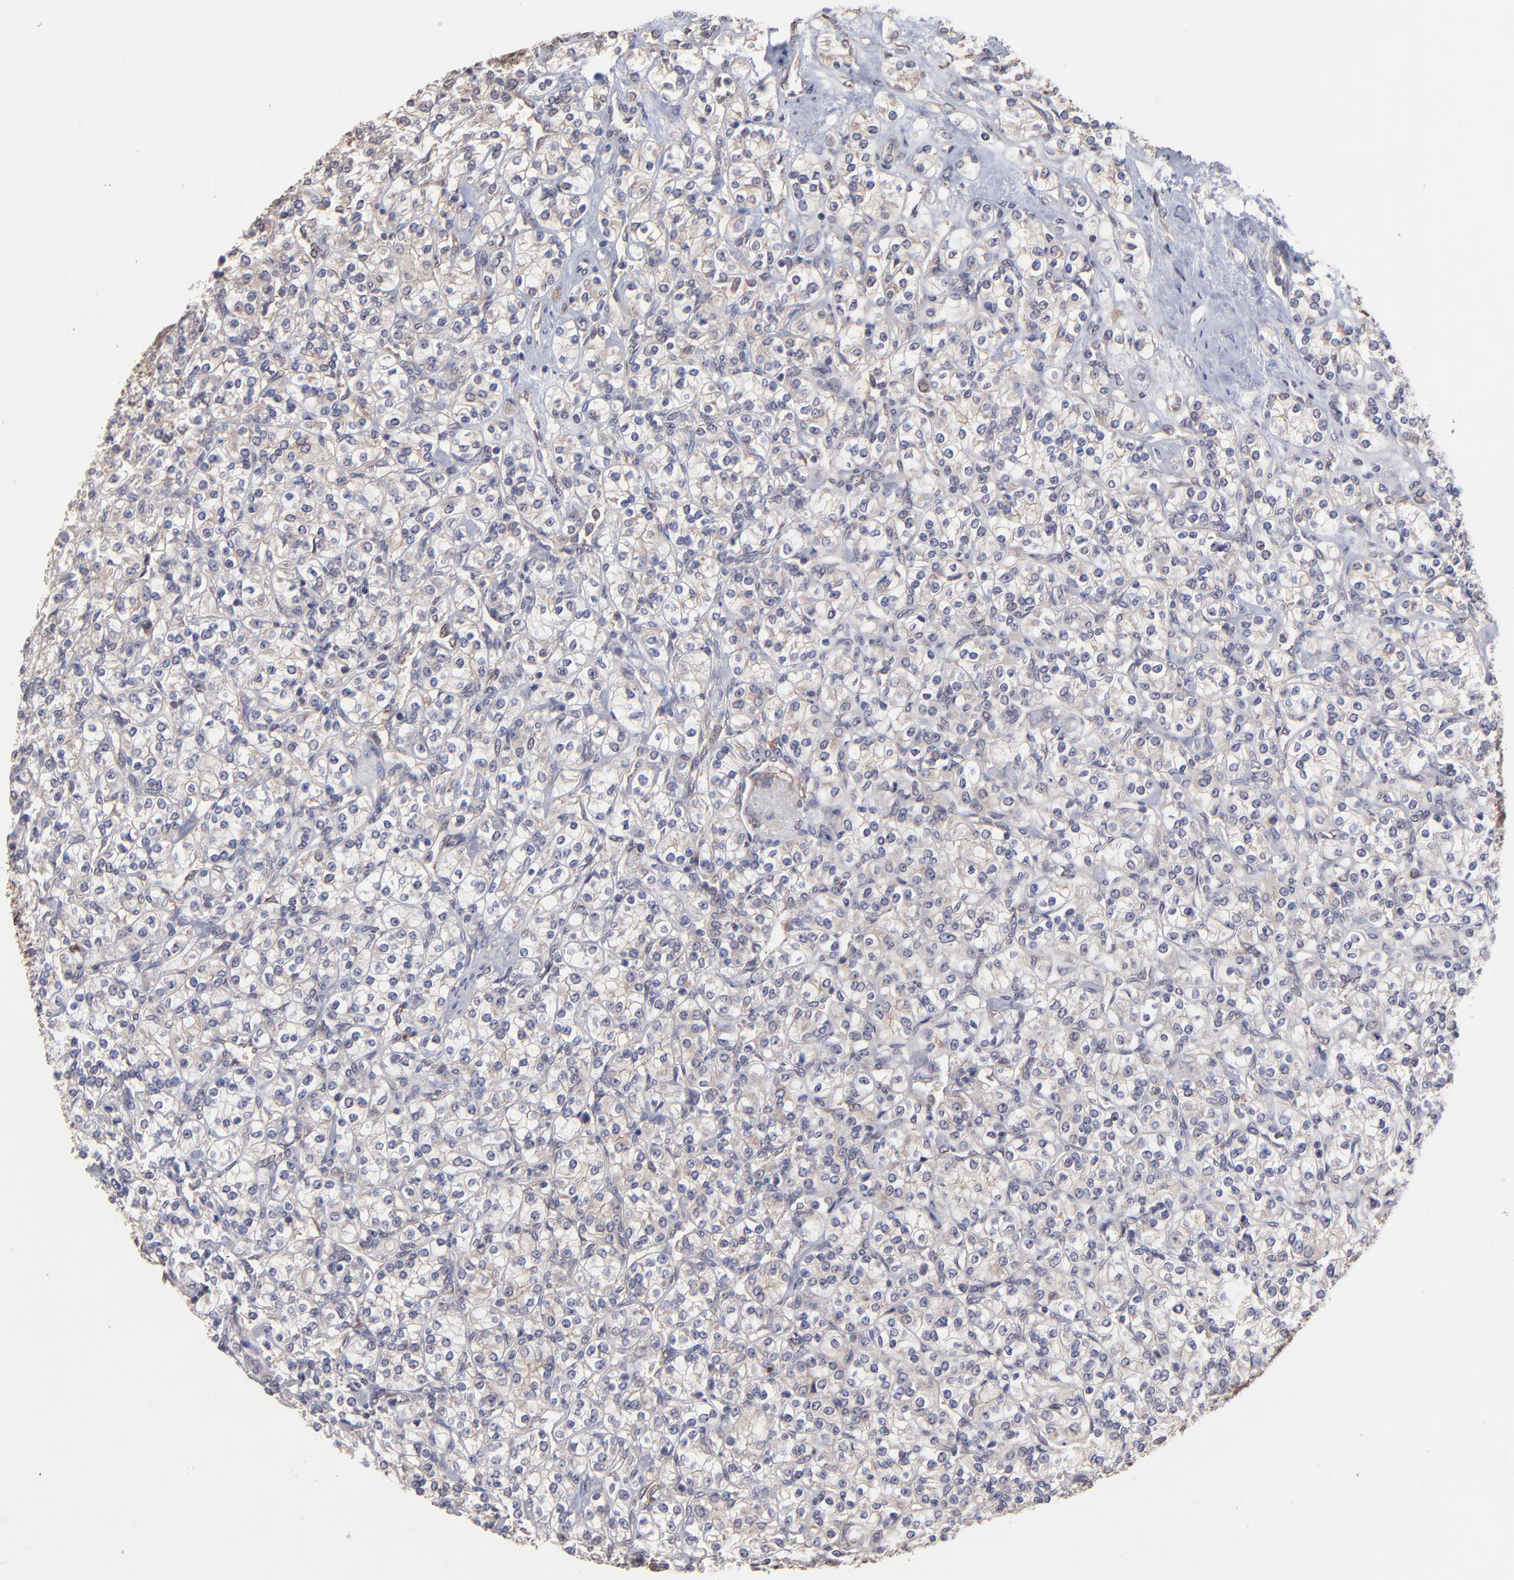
{"staining": {"intensity": "weak", "quantity": "<25%", "location": "cytoplasmic/membranous"}, "tissue": "renal cancer", "cell_type": "Tumor cells", "image_type": "cancer", "snomed": [{"axis": "morphology", "description": "Adenocarcinoma, NOS"}, {"axis": "topography", "description": "Kidney"}], "caption": "DAB (3,3'-diaminobenzidine) immunohistochemical staining of human renal cancer shows no significant staining in tumor cells.", "gene": "CHL1", "patient": {"sex": "male", "age": 77}}